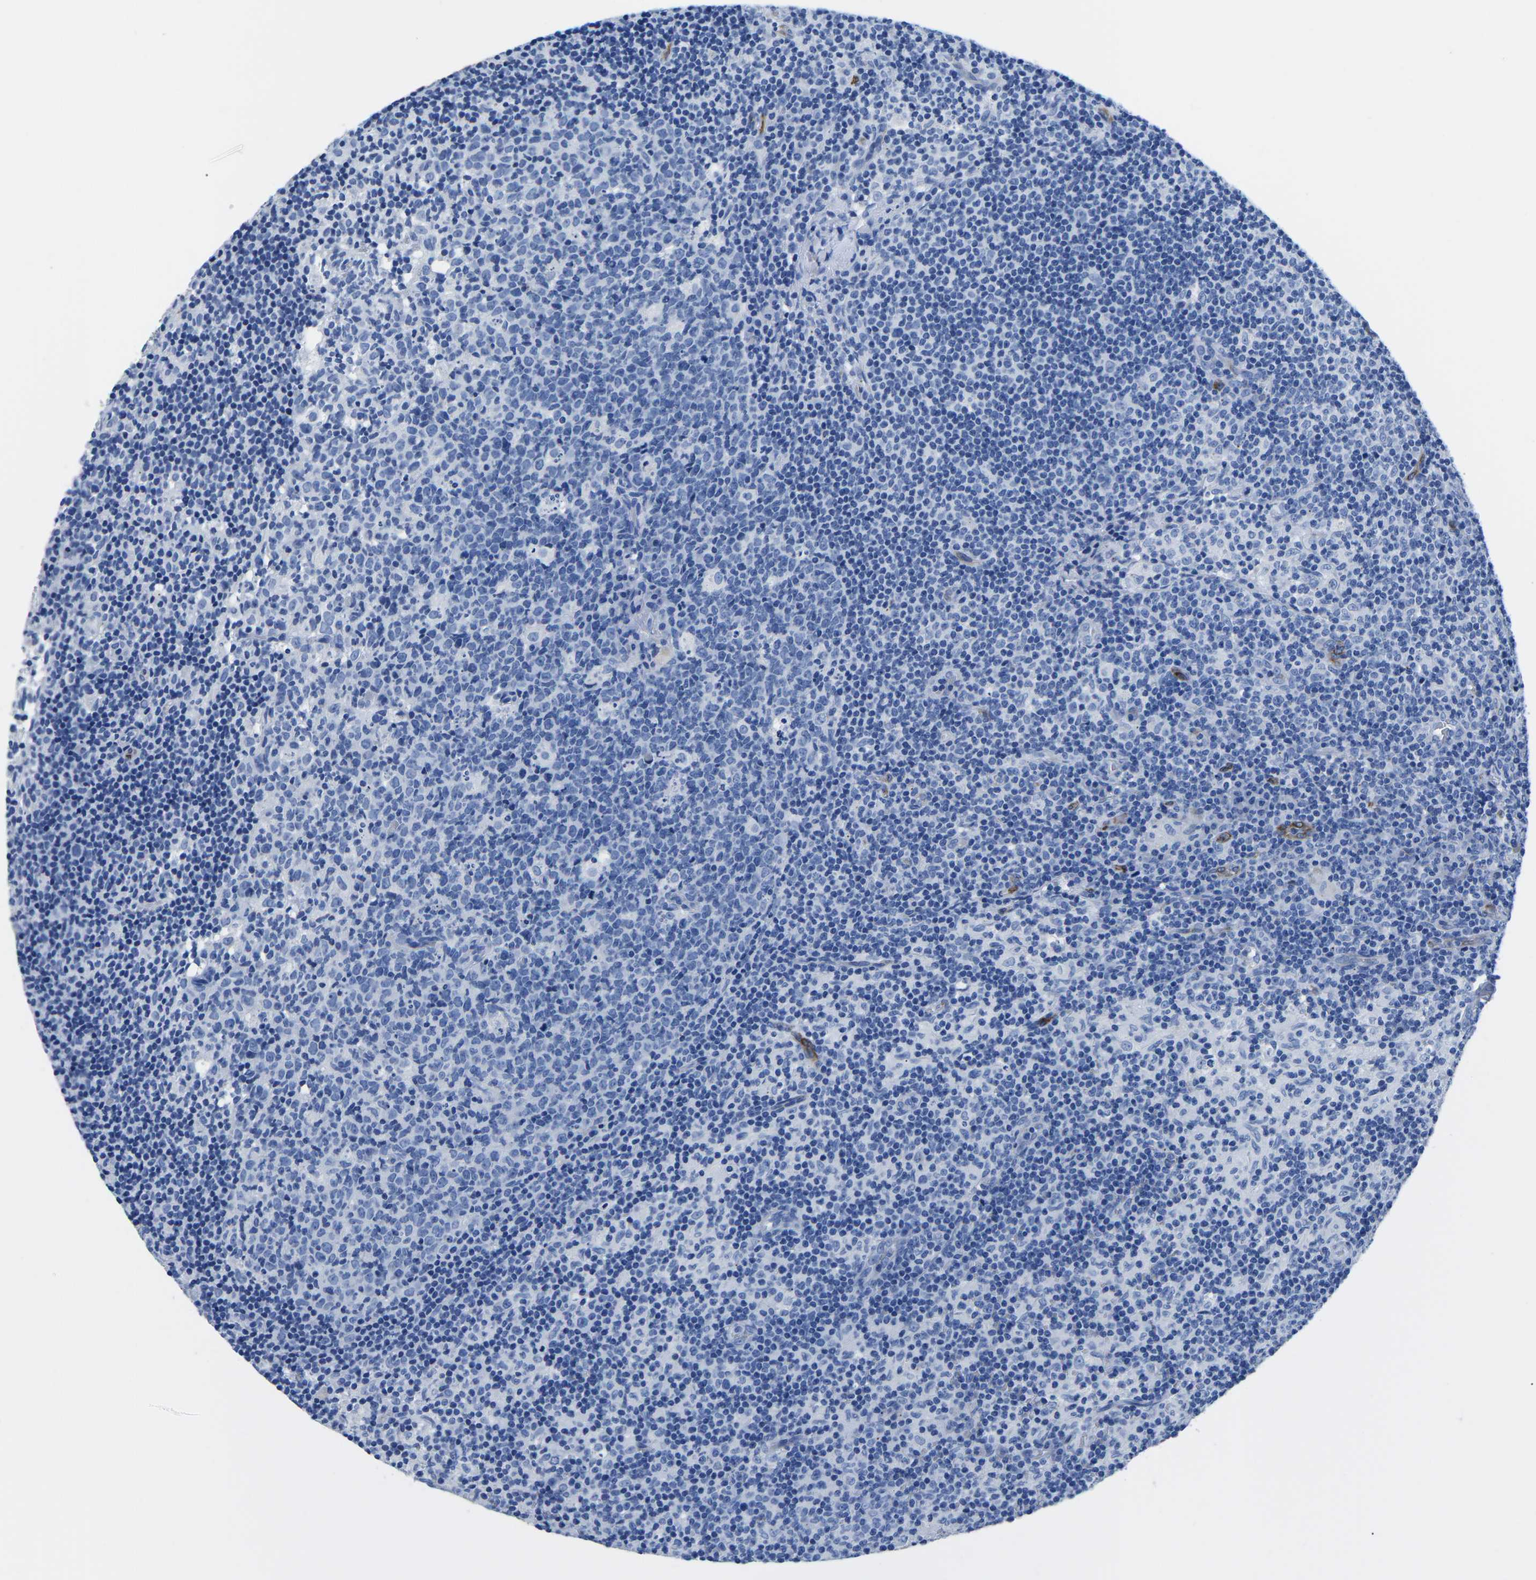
{"staining": {"intensity": "negative", "quantity": "none", "location": "none"}, "tissue": "lymph node", "cell_type": "Germinal center cells", "image_type": "normal", "snomed": [{"axis": "morphology", "description": "Normal tissue, NOS"}, {"axis": "morphology", "description": "Inflammation, NOS"}, {"axis": "topography", "description": "Lymph node"}], "caption": "IHC image of benign lymph node stained for a protein (brown), which reveals no positivity in germinal center cells. (Immunohistochemistry (ihc), brightfield microscopy, high magnification).", "gene": "CYP1A2", "patient": {"sex": "male", "age": 55}}